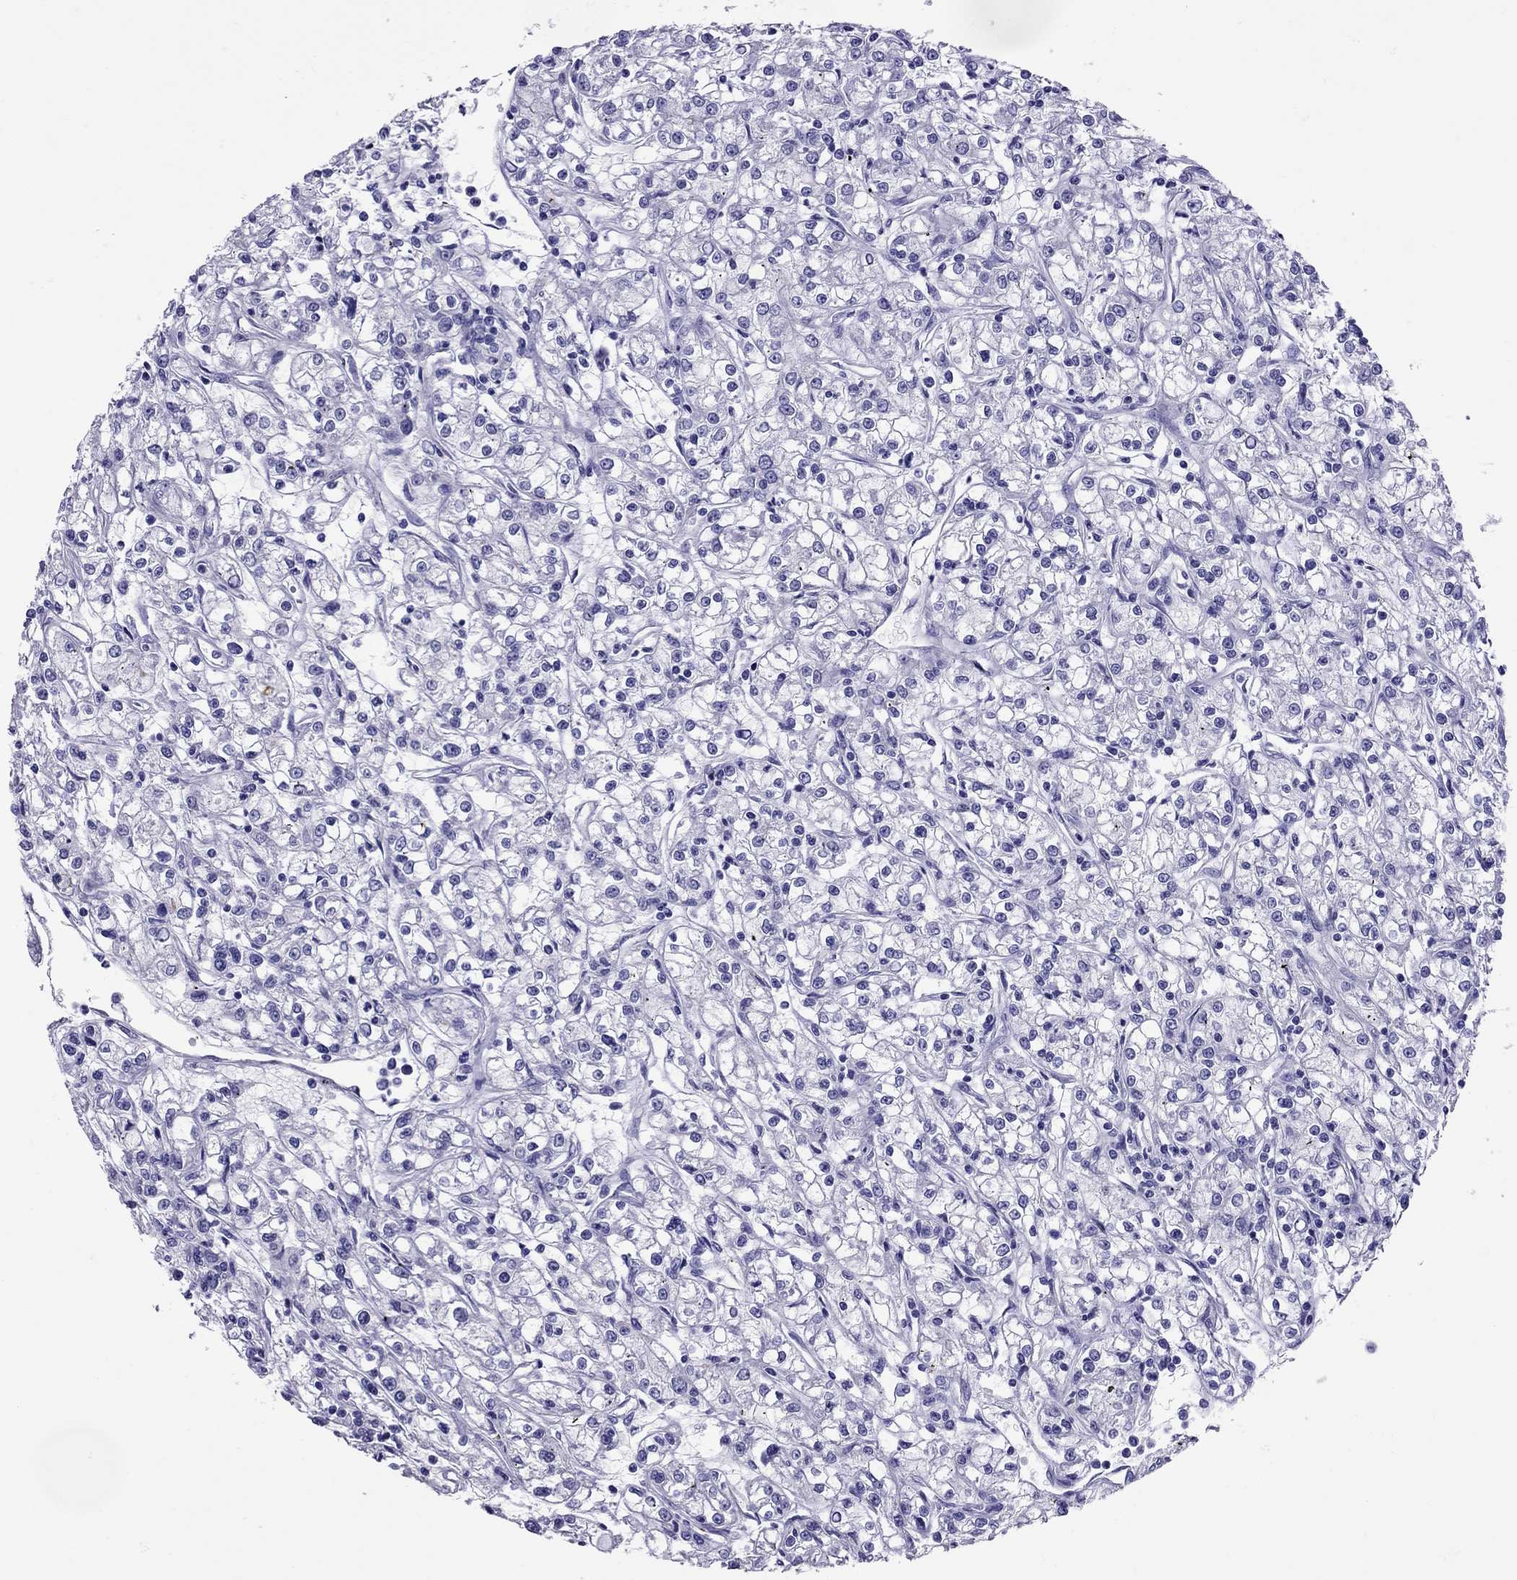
{"staining": {"intensity": "negative", "quantity": "none", "location": "none"}, "tissue": "renal cancer", "cell_type": "Tumor cells", "image_type": "cancer", "snomed": [{"axis": "morphology", "description": "Adenocarcinoma, NOS"}, {"axis": "topography", "description": "Kidney"}], "caption": "Histopathology image shows no significant protein positivity in tumor cells of renal cancer (adenocarcinoma). Nuclei are stained in blue.", "gene": "AVPR1B", "patient": {"sex": "female", "age": 59}}